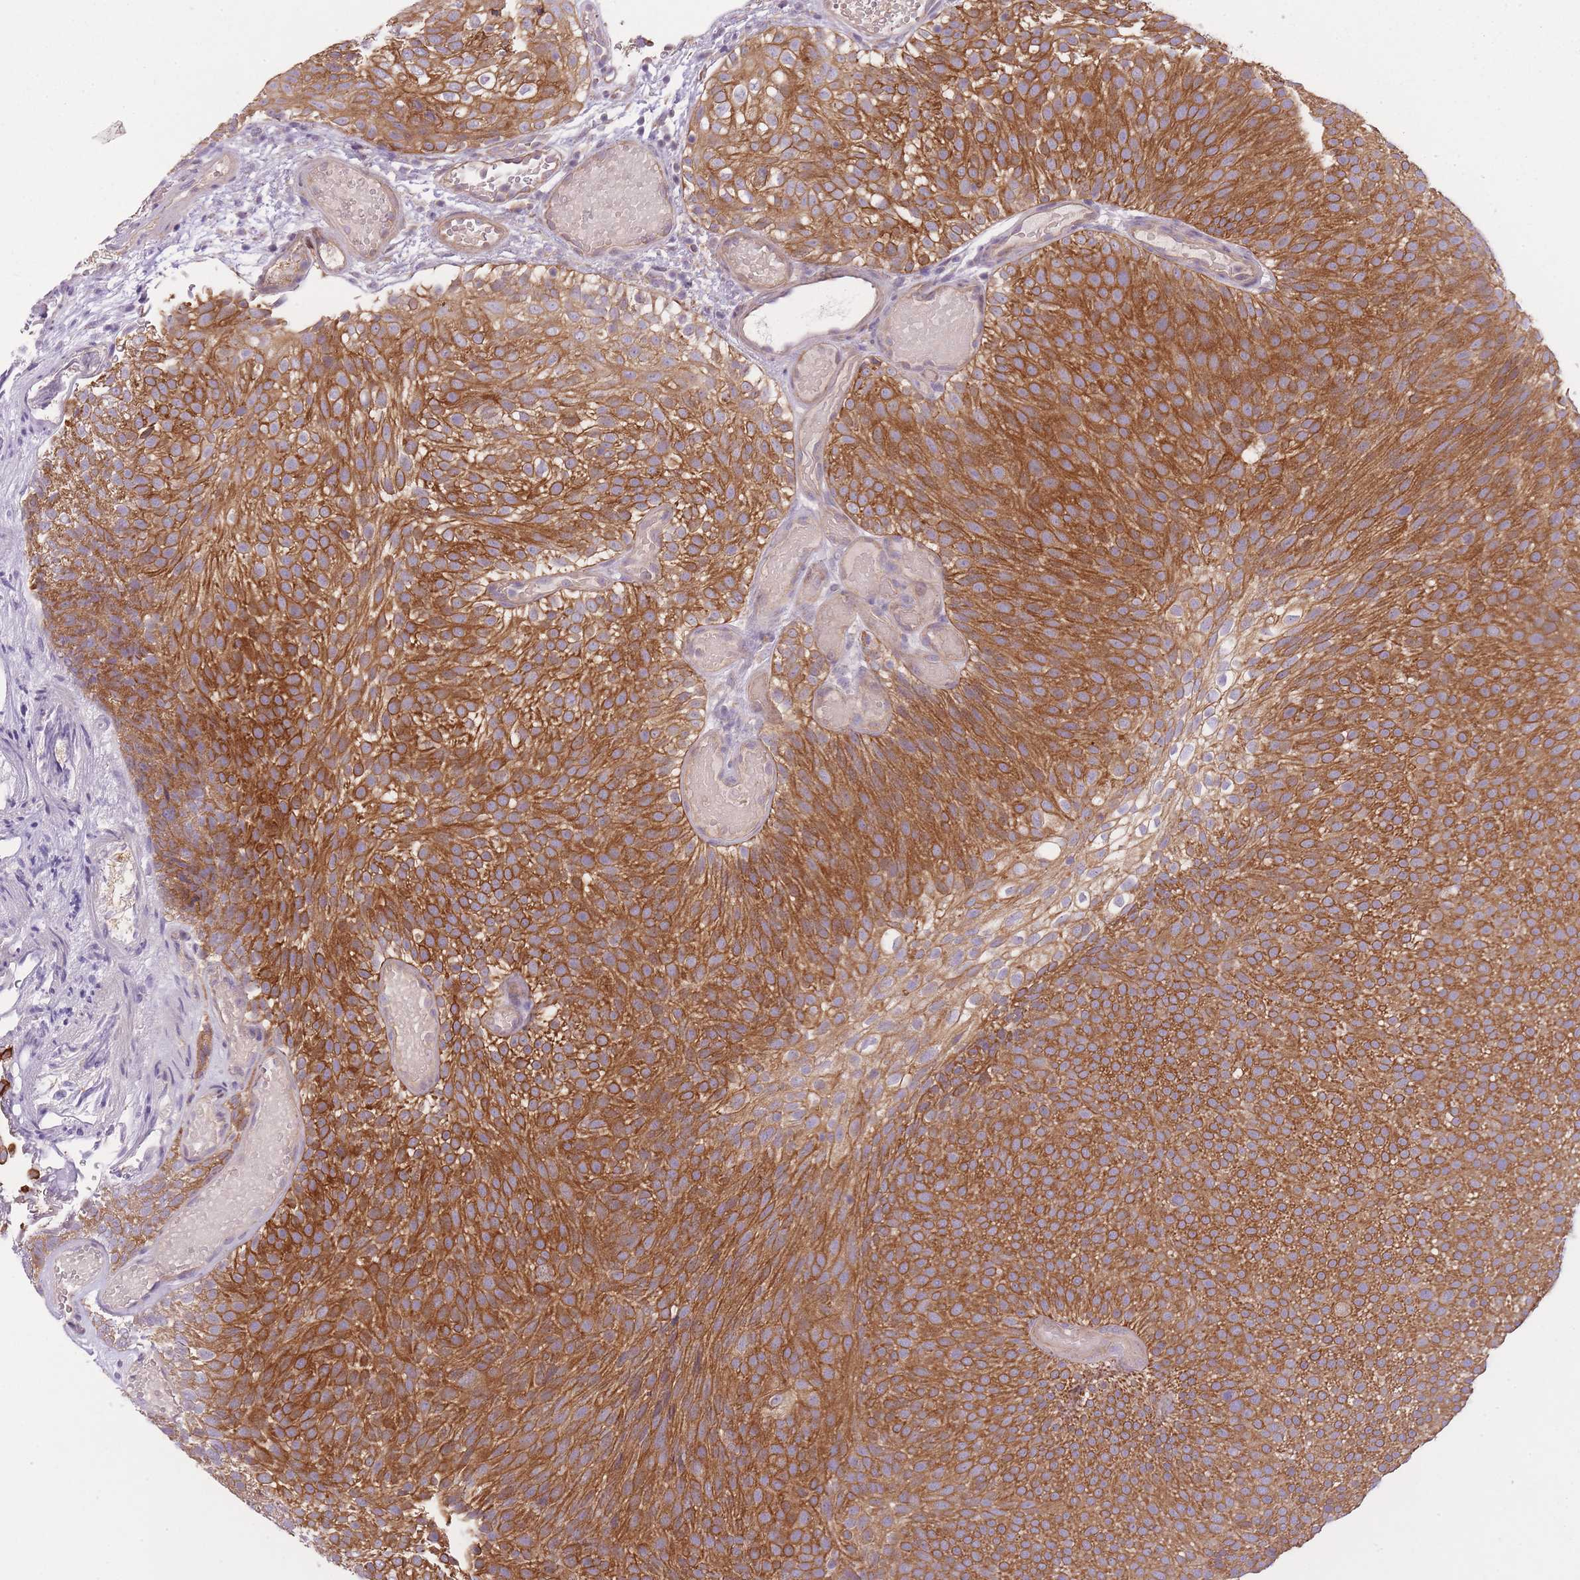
{"staining": {"intensity": "strong", "quantity": "25%-75%", "location": "cytoplasmic/membranous"}, "tissue": "urothelial cancer", "cell_type": "Tumor cells", "image_type": "cancer", "snomed": [{"axis": "morphology", "description": "Urothelial carcinoma, Low grade"}, {"axis": "topography", "description": "Urinary bladder"}], "caption": "Urothelial cancer stained with a protein marker shows strong staining in tumor cells.", "gene": "REV1", "patient": {"sex": "male", "age": 78}}